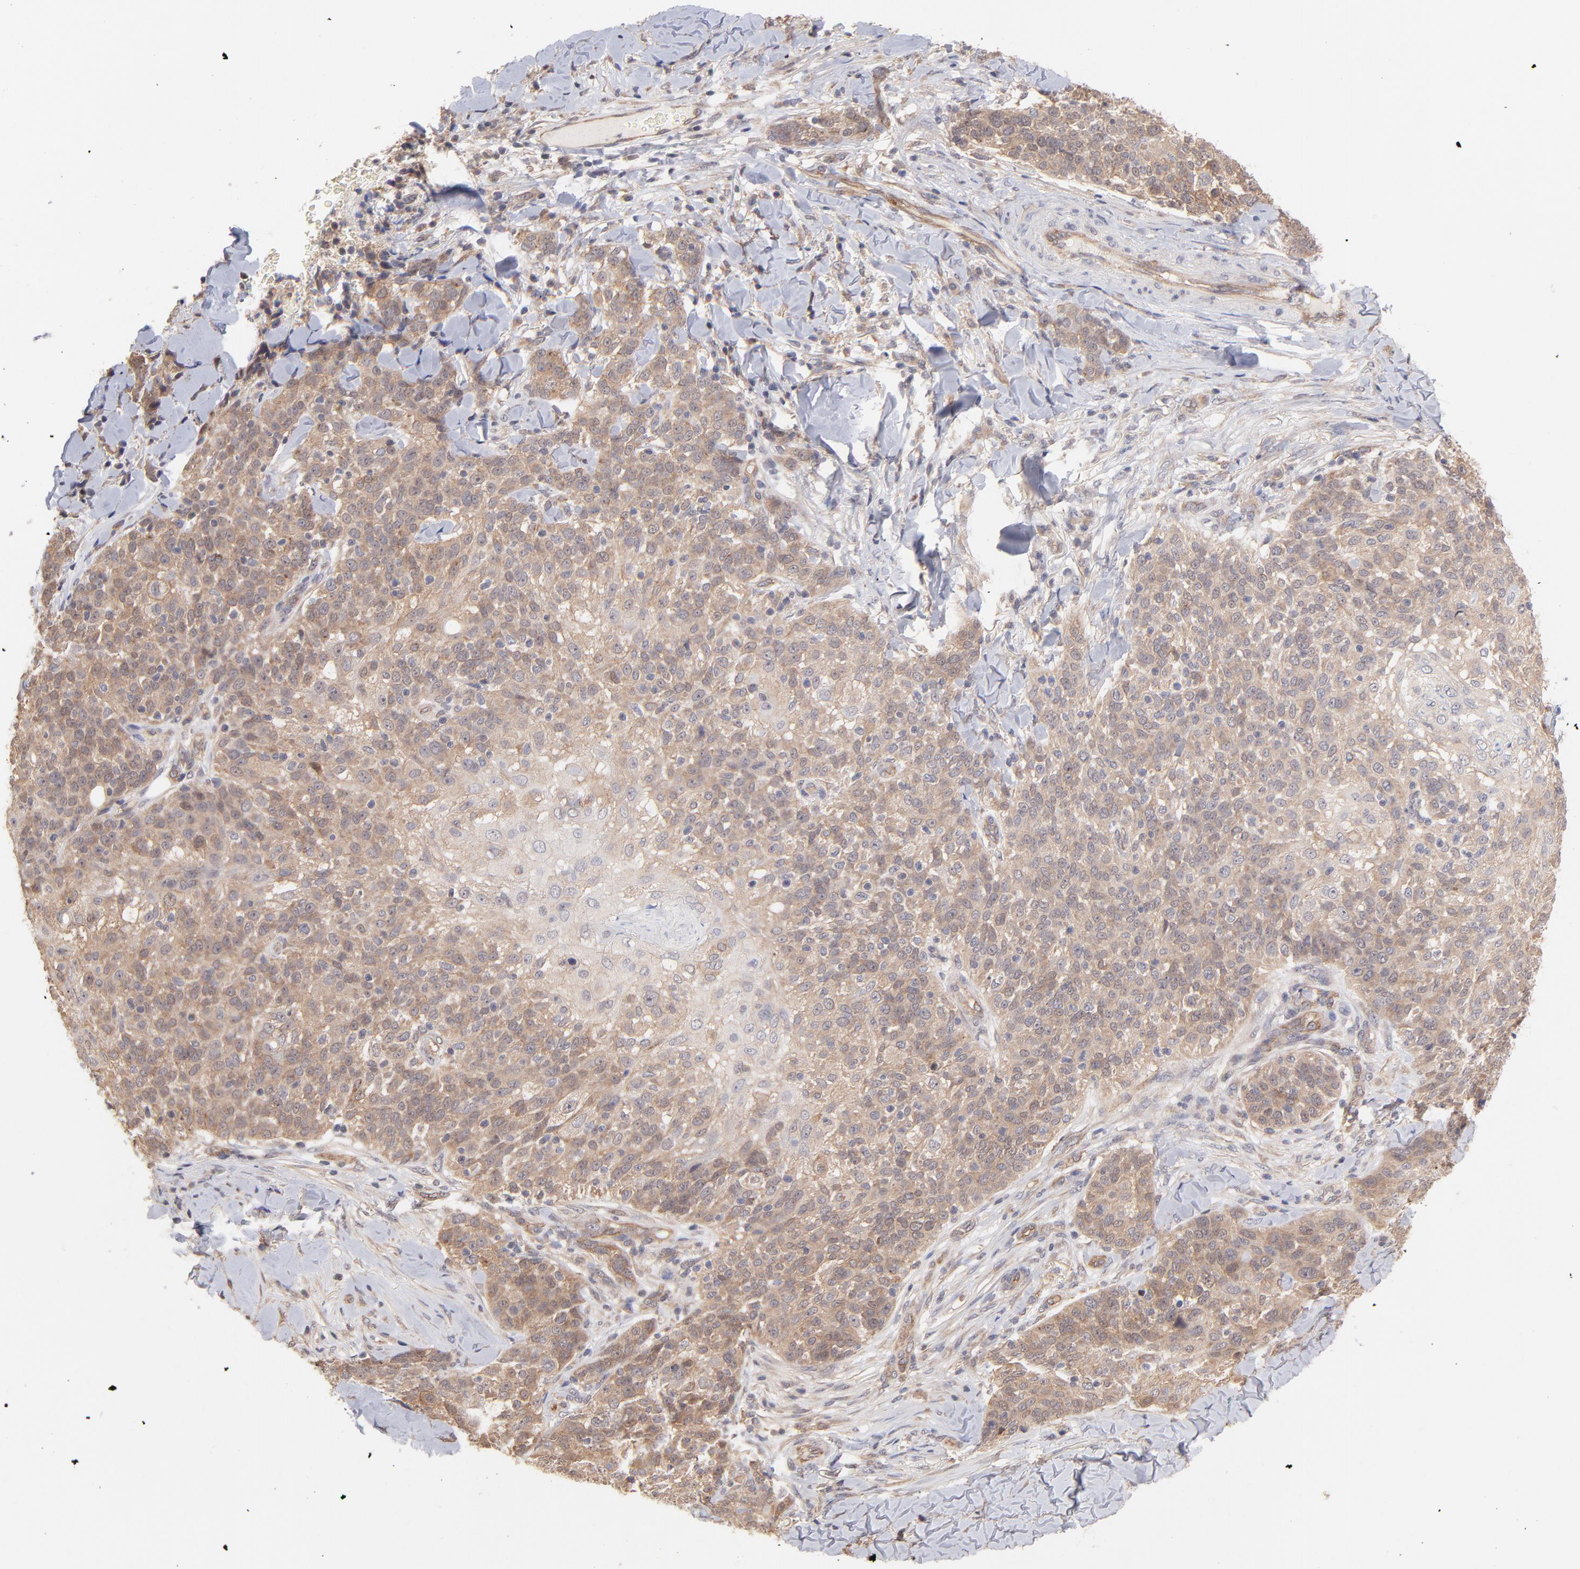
{"staining": {"intensity": "moderate", "quantity": ">75%", "location": "cytoplasmic/membranous"}, "tissue": "skin cancer", "cell_type": "Tumor cells", "image_type": "cancer", "snomed": [{"axis": "morphology", "description": "Normal tissue, NOS"}, {"axis": "morphology", "description": "Squamous cell carcinoma, NOS"}, {"axis": "topography", "description": "Skin"}], "caption": "Skin squamous cell carcinoma stained with a protein marker exhibits moderate staining in tumor cells.", "gene": "STAP2", "patient": {"sex": "female", "age": 83}}